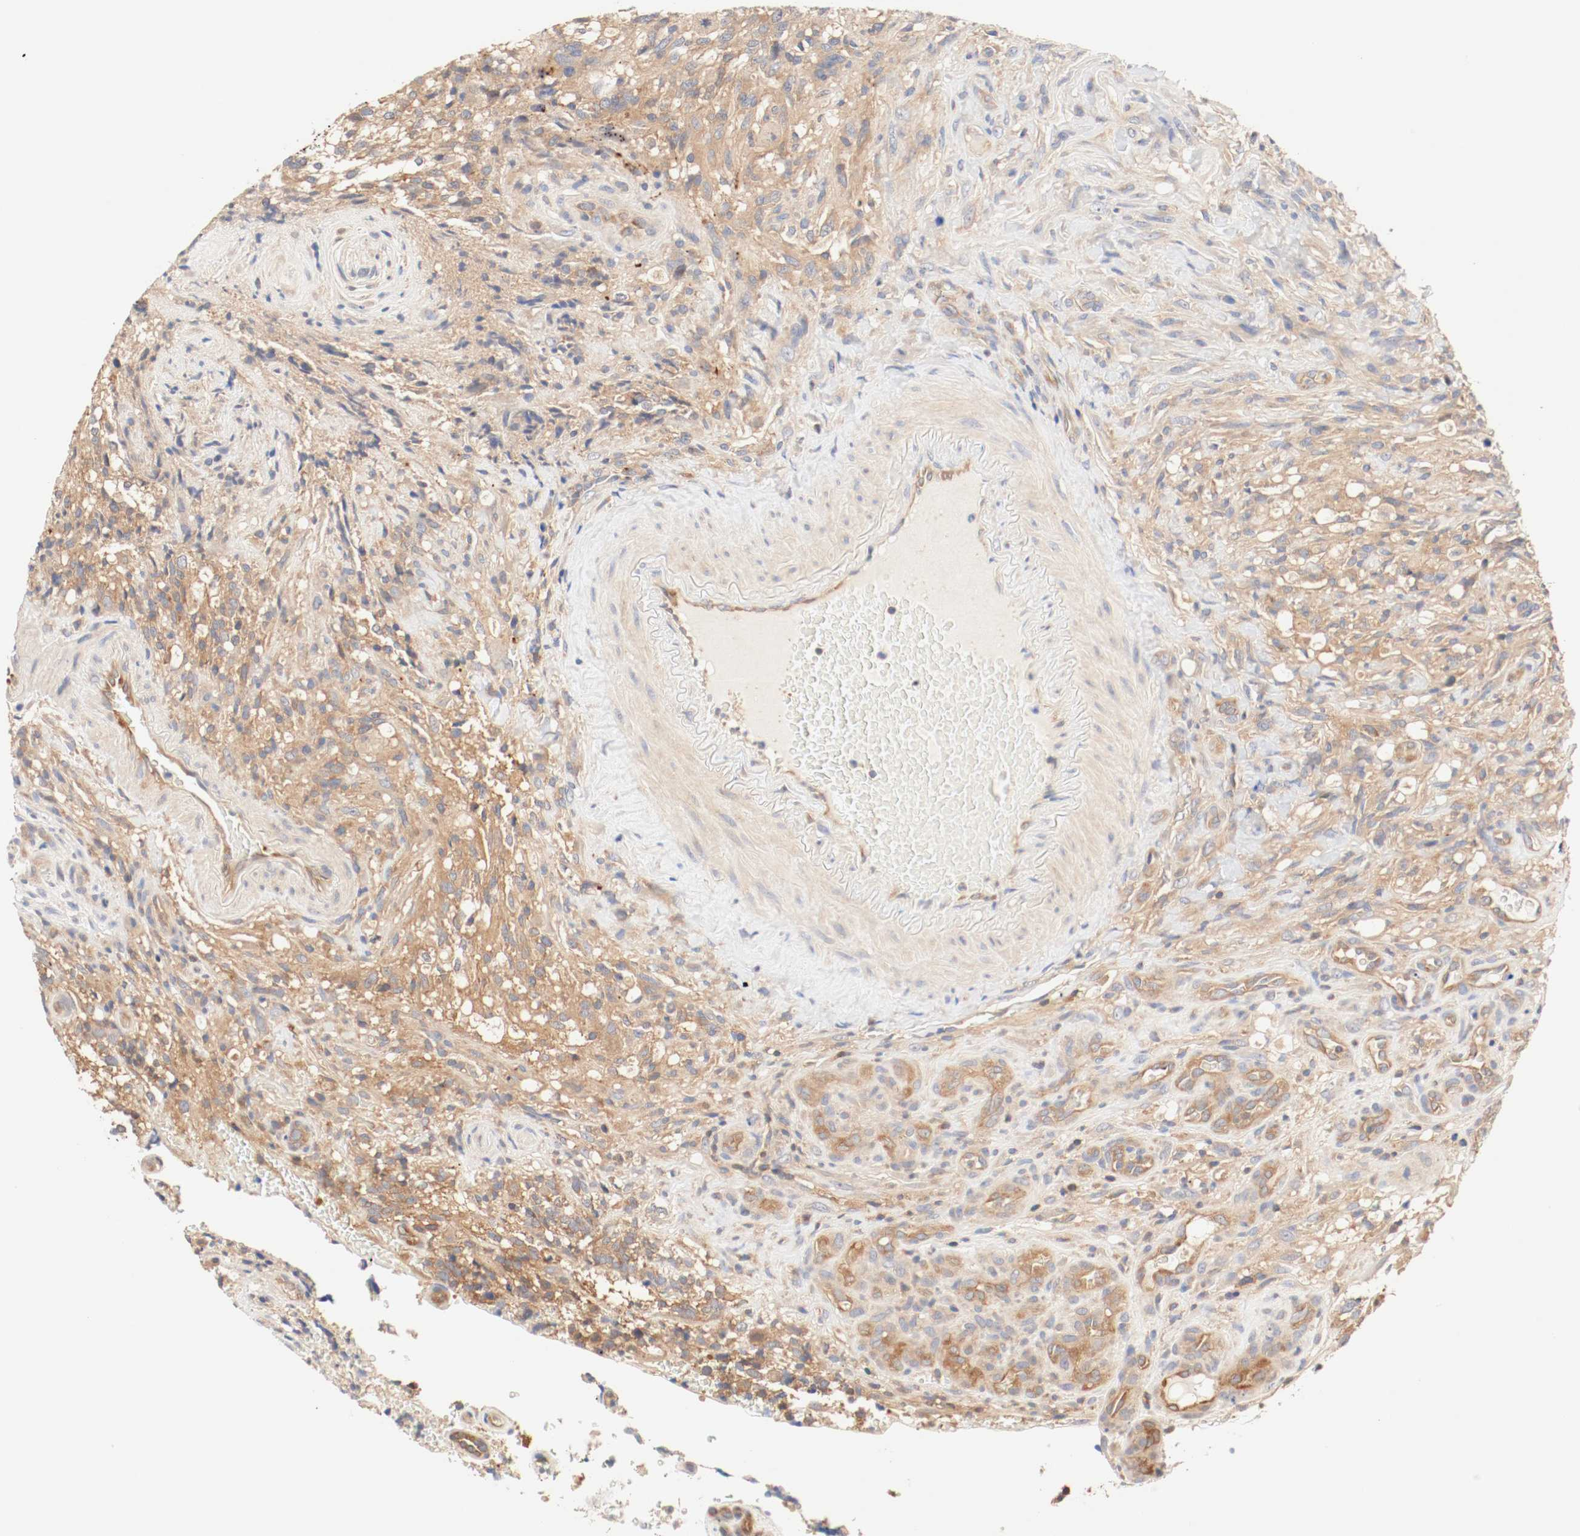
{"staining": {"intensity": "moderate", "quantity": ">75%", "location": "cytoplasmic/membranous"}, "tissue": "glioma", "cell_type": "Tumor cells", "image_type": "cancer", "snomed": [{"axis": "morphology", "description": "Normal tissue, NOS"}, {"axis": "morphology", "description": "Glioma, malignant, High grade"}, {"axis": "topography", "description": "Cerebral cortex"}], "caption": "A brown stain labels moderate cytoplasmic/membranous positivity of a protein in glioma tumor cells.", "gene": "GIT1", "patient": {"sex": "male", "age": 75}}